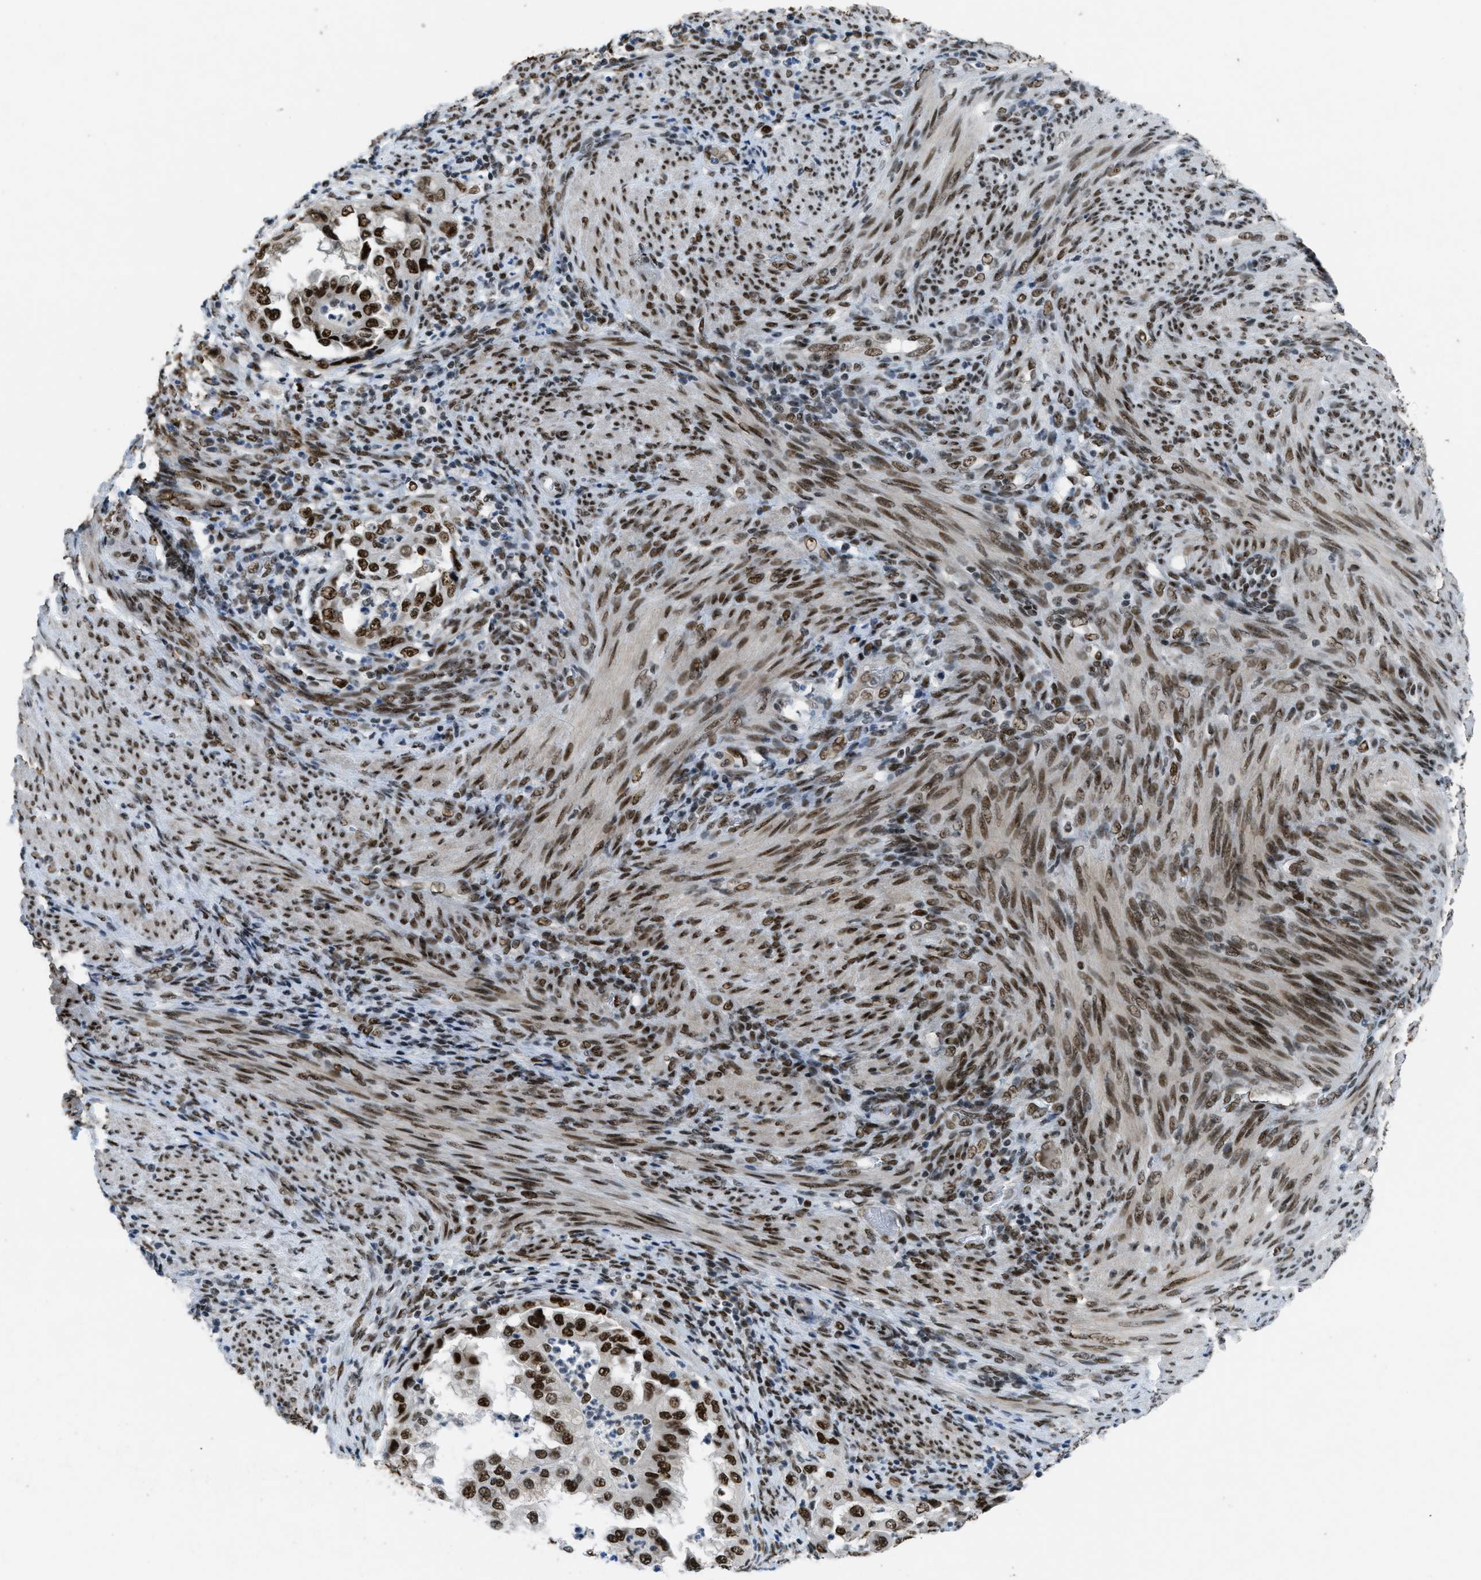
{"staining": {"intensity": "strong", "quantity": ">75%", "location": "nuclear"}, "tissue": "endometrial cancer", "cell_type": "Tumor cells", "image_type": "cancer", "snomed": [{"axis": "morphology", "description": "Adenocarcinoma, NOS"}, {"axis": "topography", "description": "Endometrium"}], "caption": "Immunohistochemical staining of adenocarcinoma (endometrial) reveals strong nuclear protein staining in approximately >75% of tumor cells.", "gene": "GATAD2B", "patient": {"sex": "female", "age": 85}}